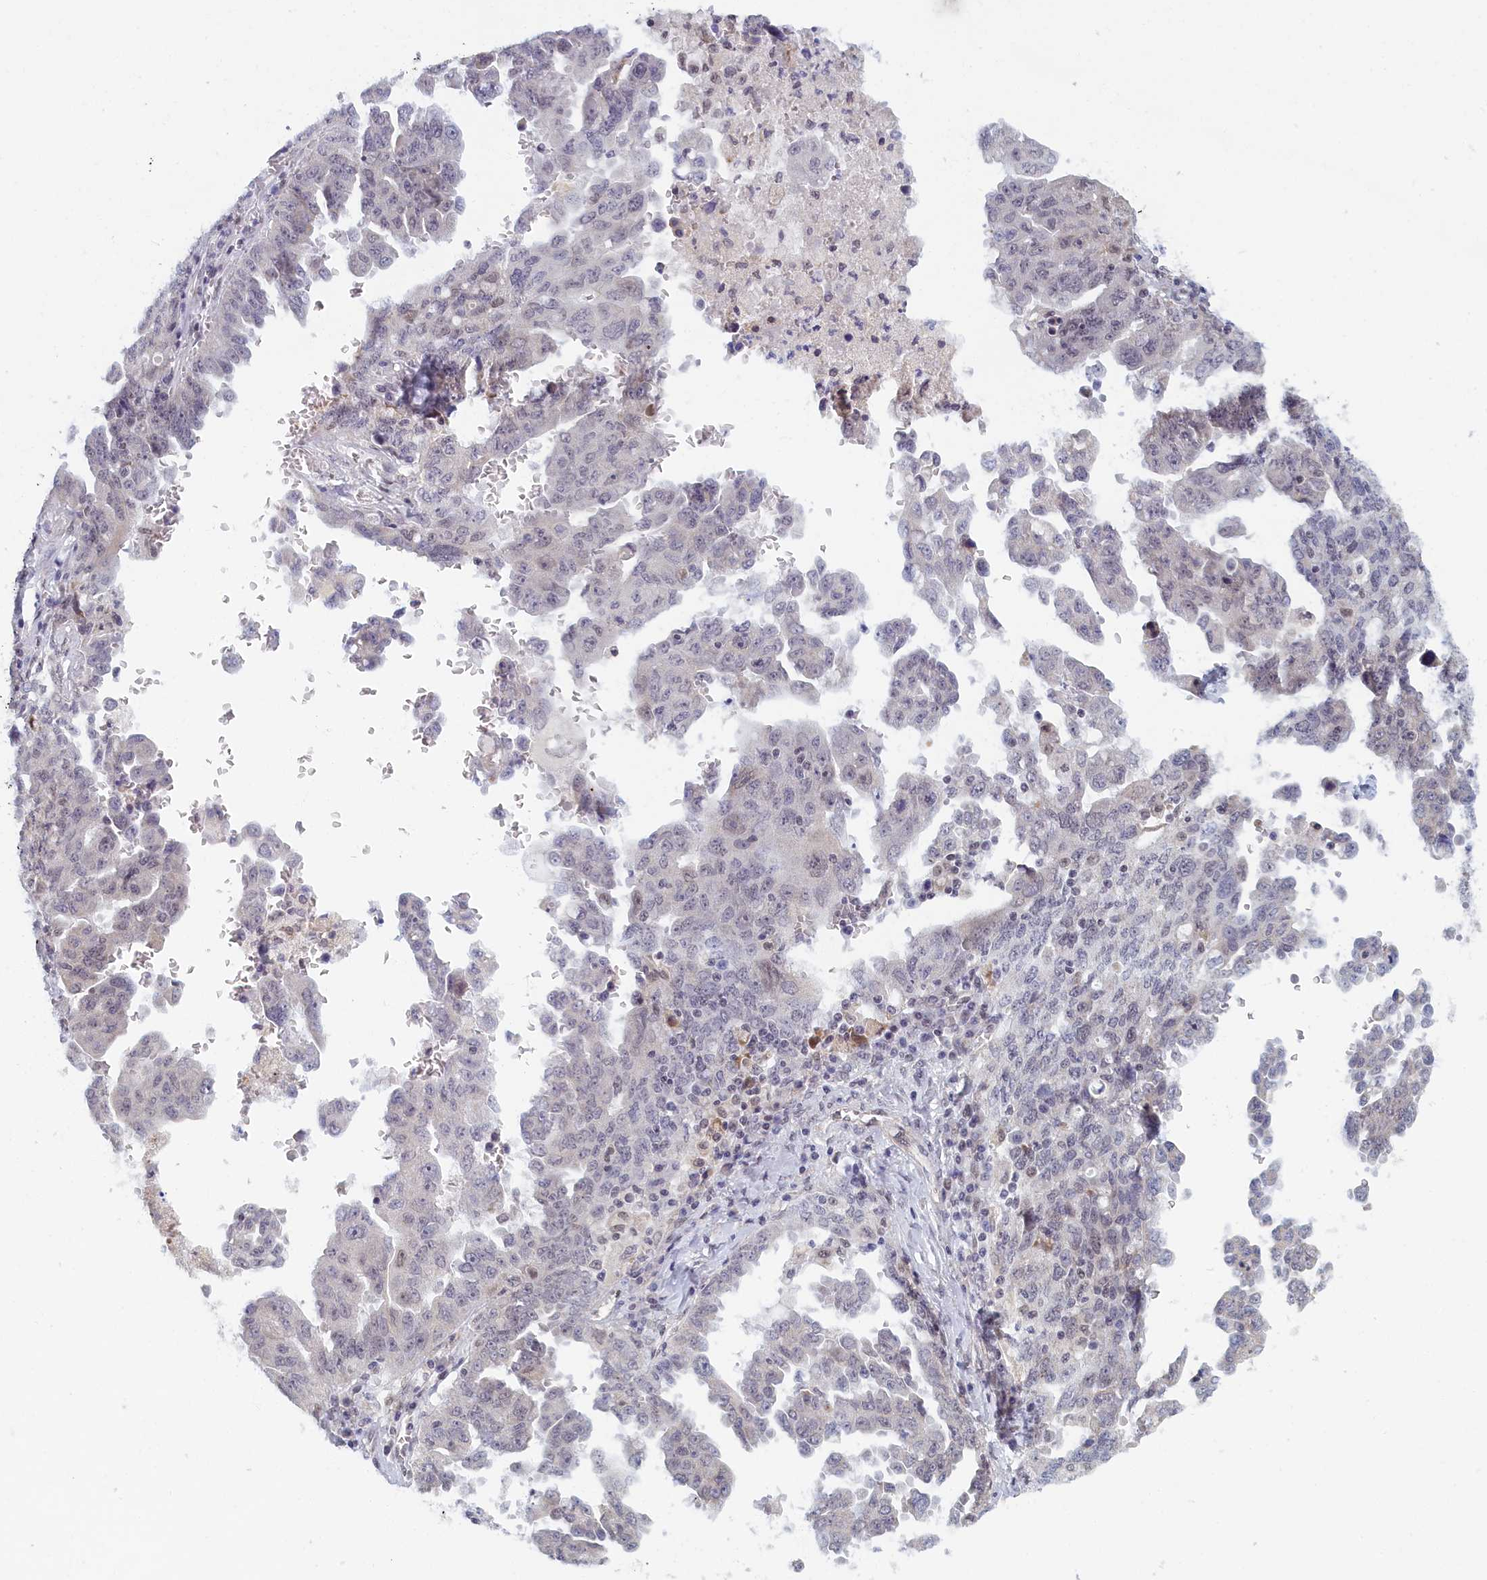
{"staining": {"intensity": "negative", "quantity": "none", "location": "none"}, "tissue": "ovarian cancer", "cell_type": "Tumor cells", "image_type": "cancer", "snomed": [{"axis": "morphology", "description": "Carcinoma, endometroid"}, {"axis": "topography", "description": "Ovary"}], "caption": "Ovarian cancer (endometroid carcinoma) stained for a protein using immunohistochemistry displays no staining tumor cells.", "gene": "DNAJC17", "patient": {"sex": "female", "age": 62}}